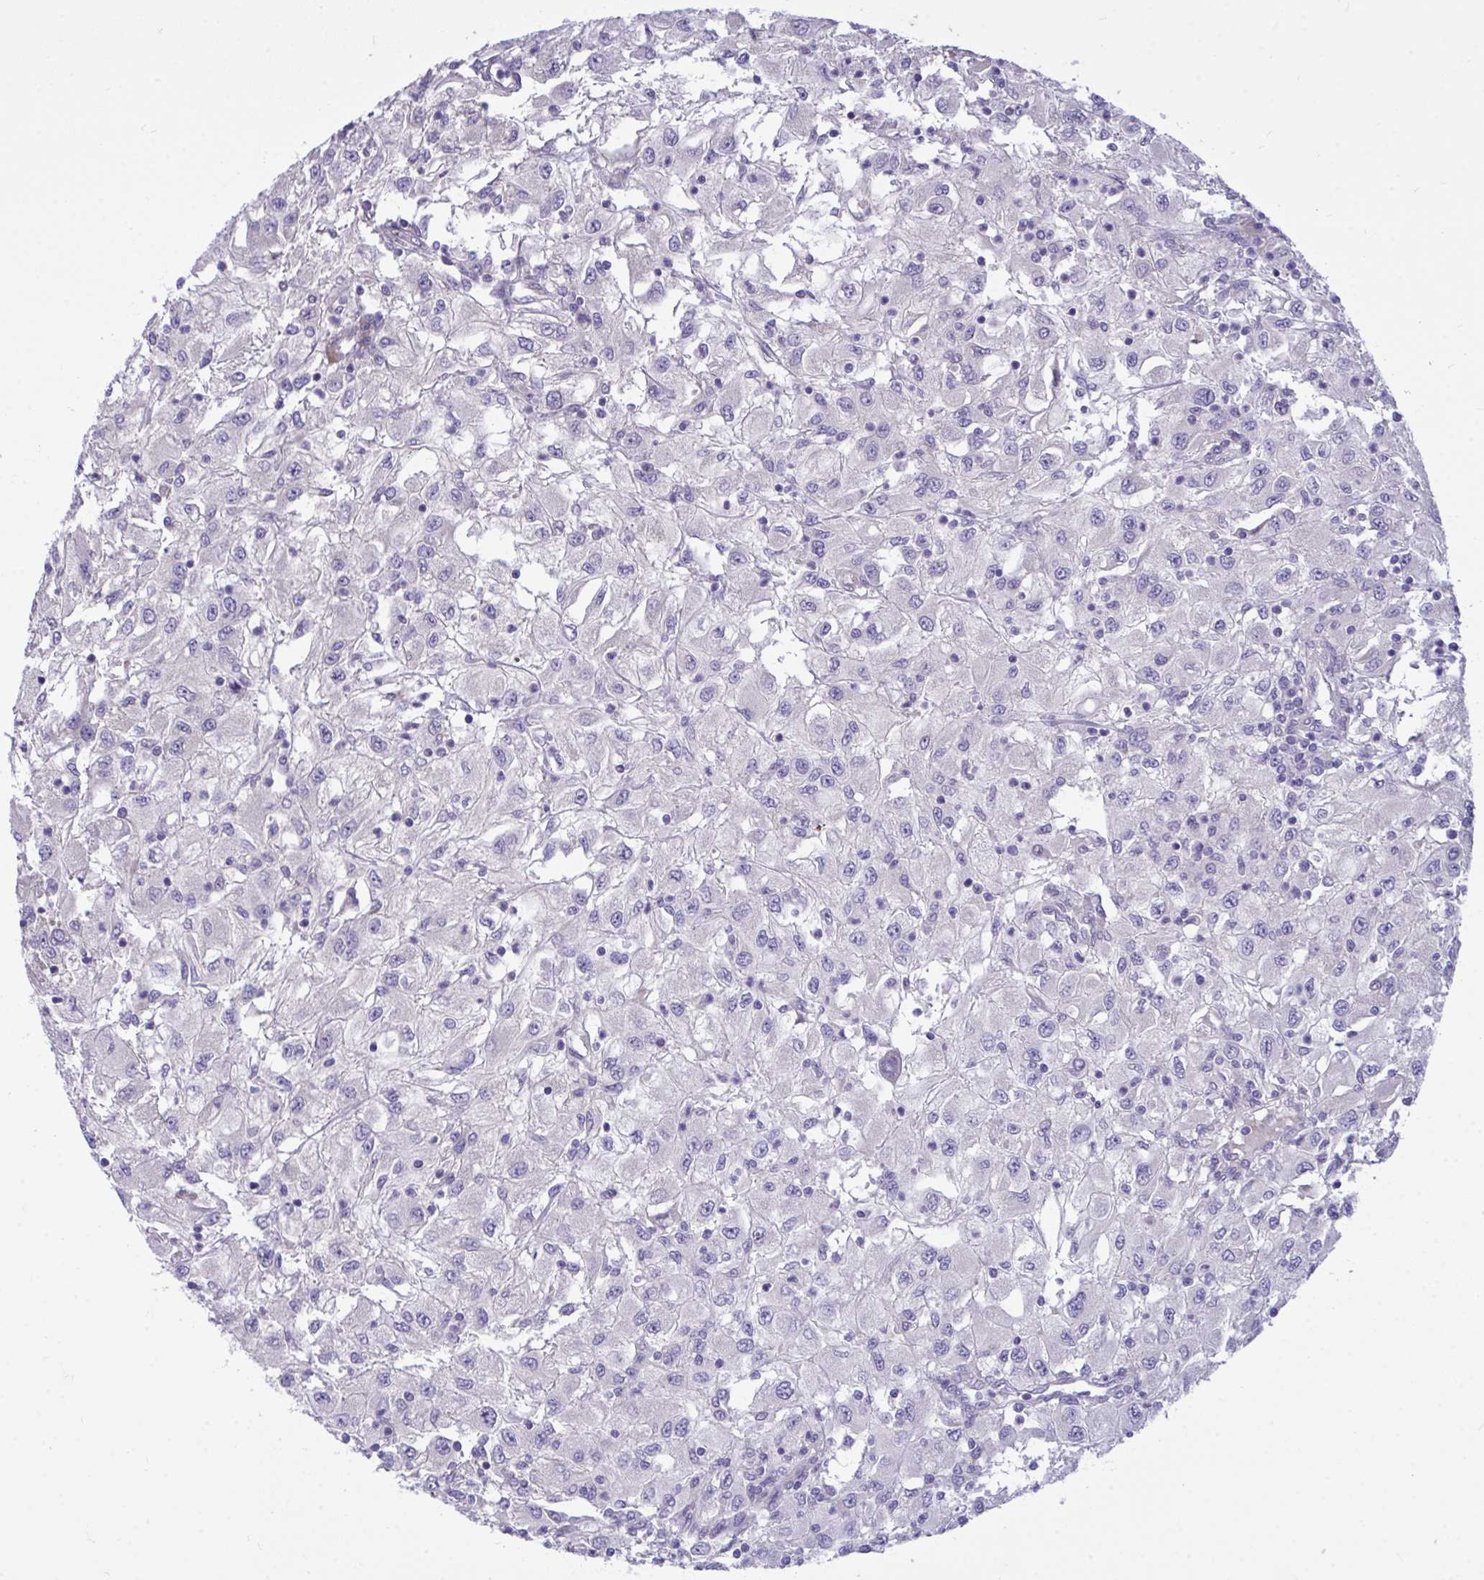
{"staining": {"intensity": "negative", "quantity": "none", "location": "none"}, "tissue": "renal cancer", "cell_type": "Tumor cells", "image_type": "cancer", "snomed": [{"axis": "morphology", "description": "Adenocarcinoma, NOS"}, {"axis": "topography", "description": "Kidney"}], "caption": "This is an immunohistochemistry (IHC) histopathology image of renal cancer (adenocarcinoma). There is no positivity in tumor cells.", "gene": "HMBOX1", "patient": {"sex": "female", "age": 67}}